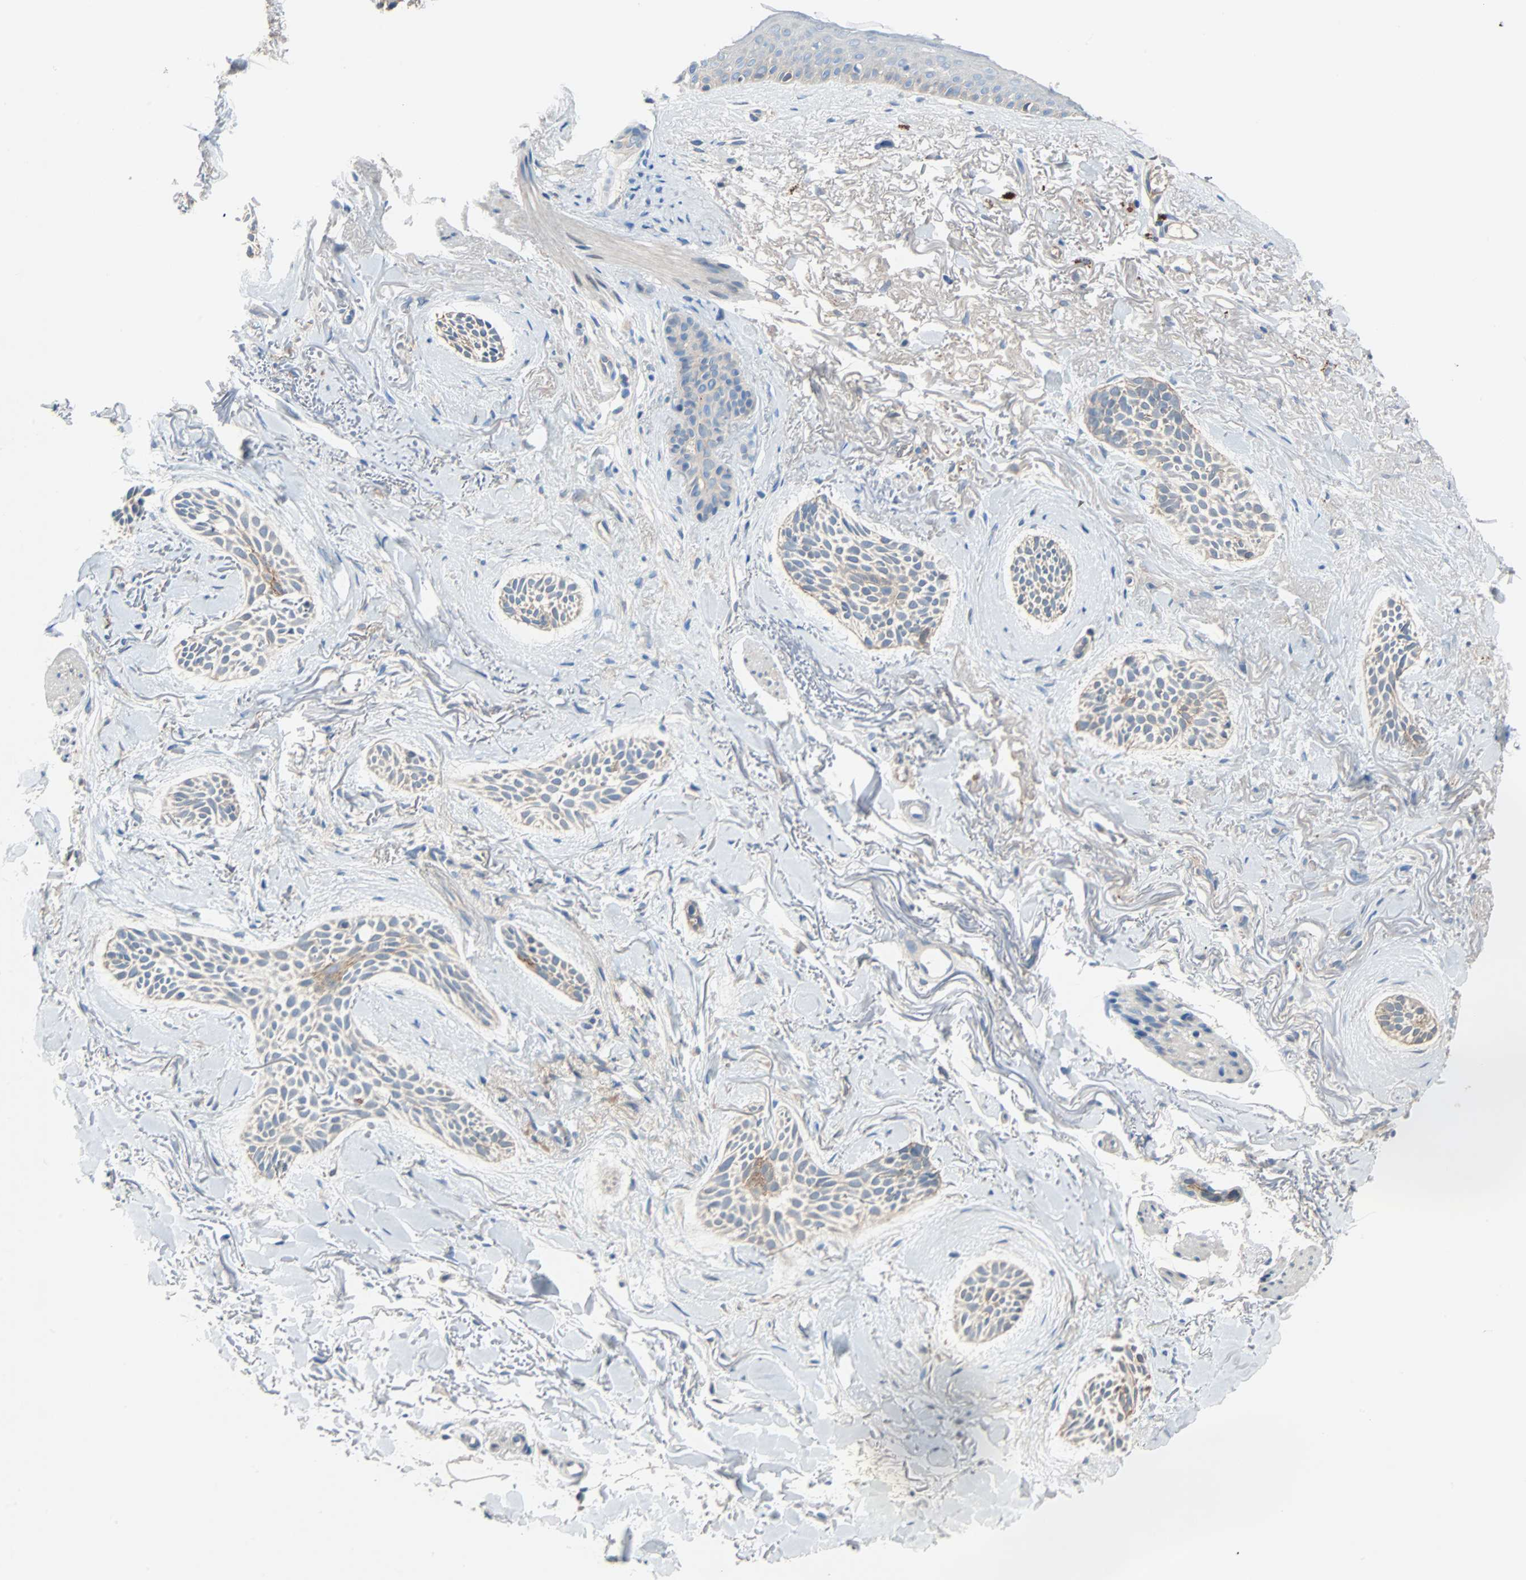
{"staining": {"intensity": "moderate", "quantity": ">75%", "location": "cytoplasmic/membranous"}, "tissue": "skin cancer", "cell_type": "Tumor cells", "image_type": "cancer", "snomed": [{"axis": "morphology", "description": "Normal tissue, NOS"}, {"axis": "morphology", "description": "Basal cell carcinoma"}, {"axis": "topography", "description": "Skin"}], "caption": "Protein staining demonstrates moderate cytoplasmic/membranous positivity in about >75% of tumor cells in skin basal cell carcinoma.", "gene": "TNFRSF12A", "patient": {"sex": "female", "age": 84}}